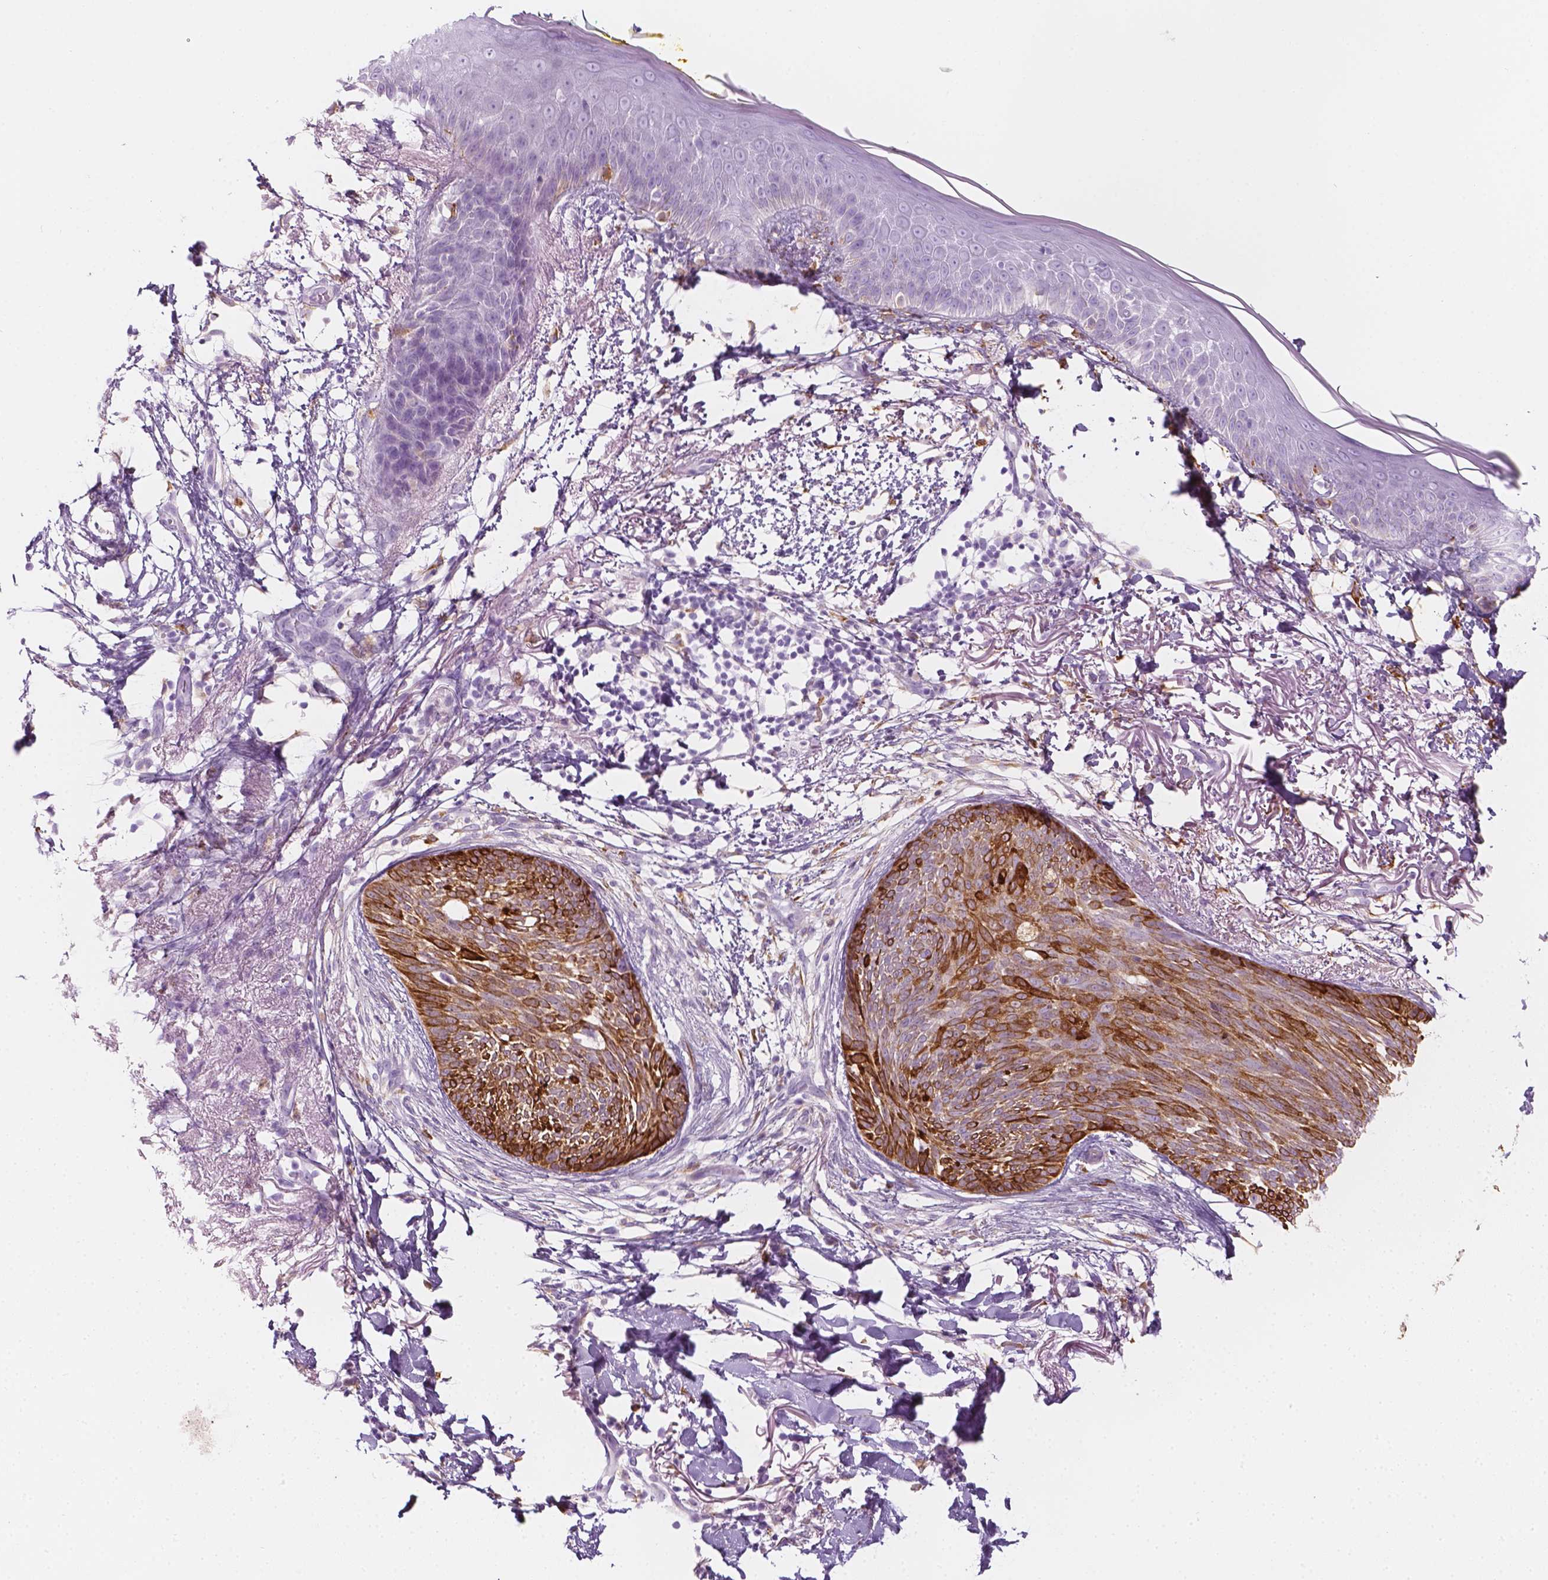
{"staining": {"intensity": "strong", "quantity": "25%-75%", "location": "cytoplasmic/membranous"}, "tissue": "skin cancer", "cell_type": "Tumor cells", "image_type": "cancer", "snomed": [{"axis": "morphology", "description": "Normal tissue, NOS"}, {"axis": "morphology", "description": "Basal cell carcinoma"}, {"axis": "topography", "description": "Skin"}], "caption": "Immunohistochemistry (IHC) (DAB (3,3'-diaminobenzidine)) staining of skin basal cell carcinoma reveals strong cytoplasmic/membranous protein staining in about 25%-75% of tumor cells.", "gene": "CES1", "patient": {"sex": "male", "age": 84}}